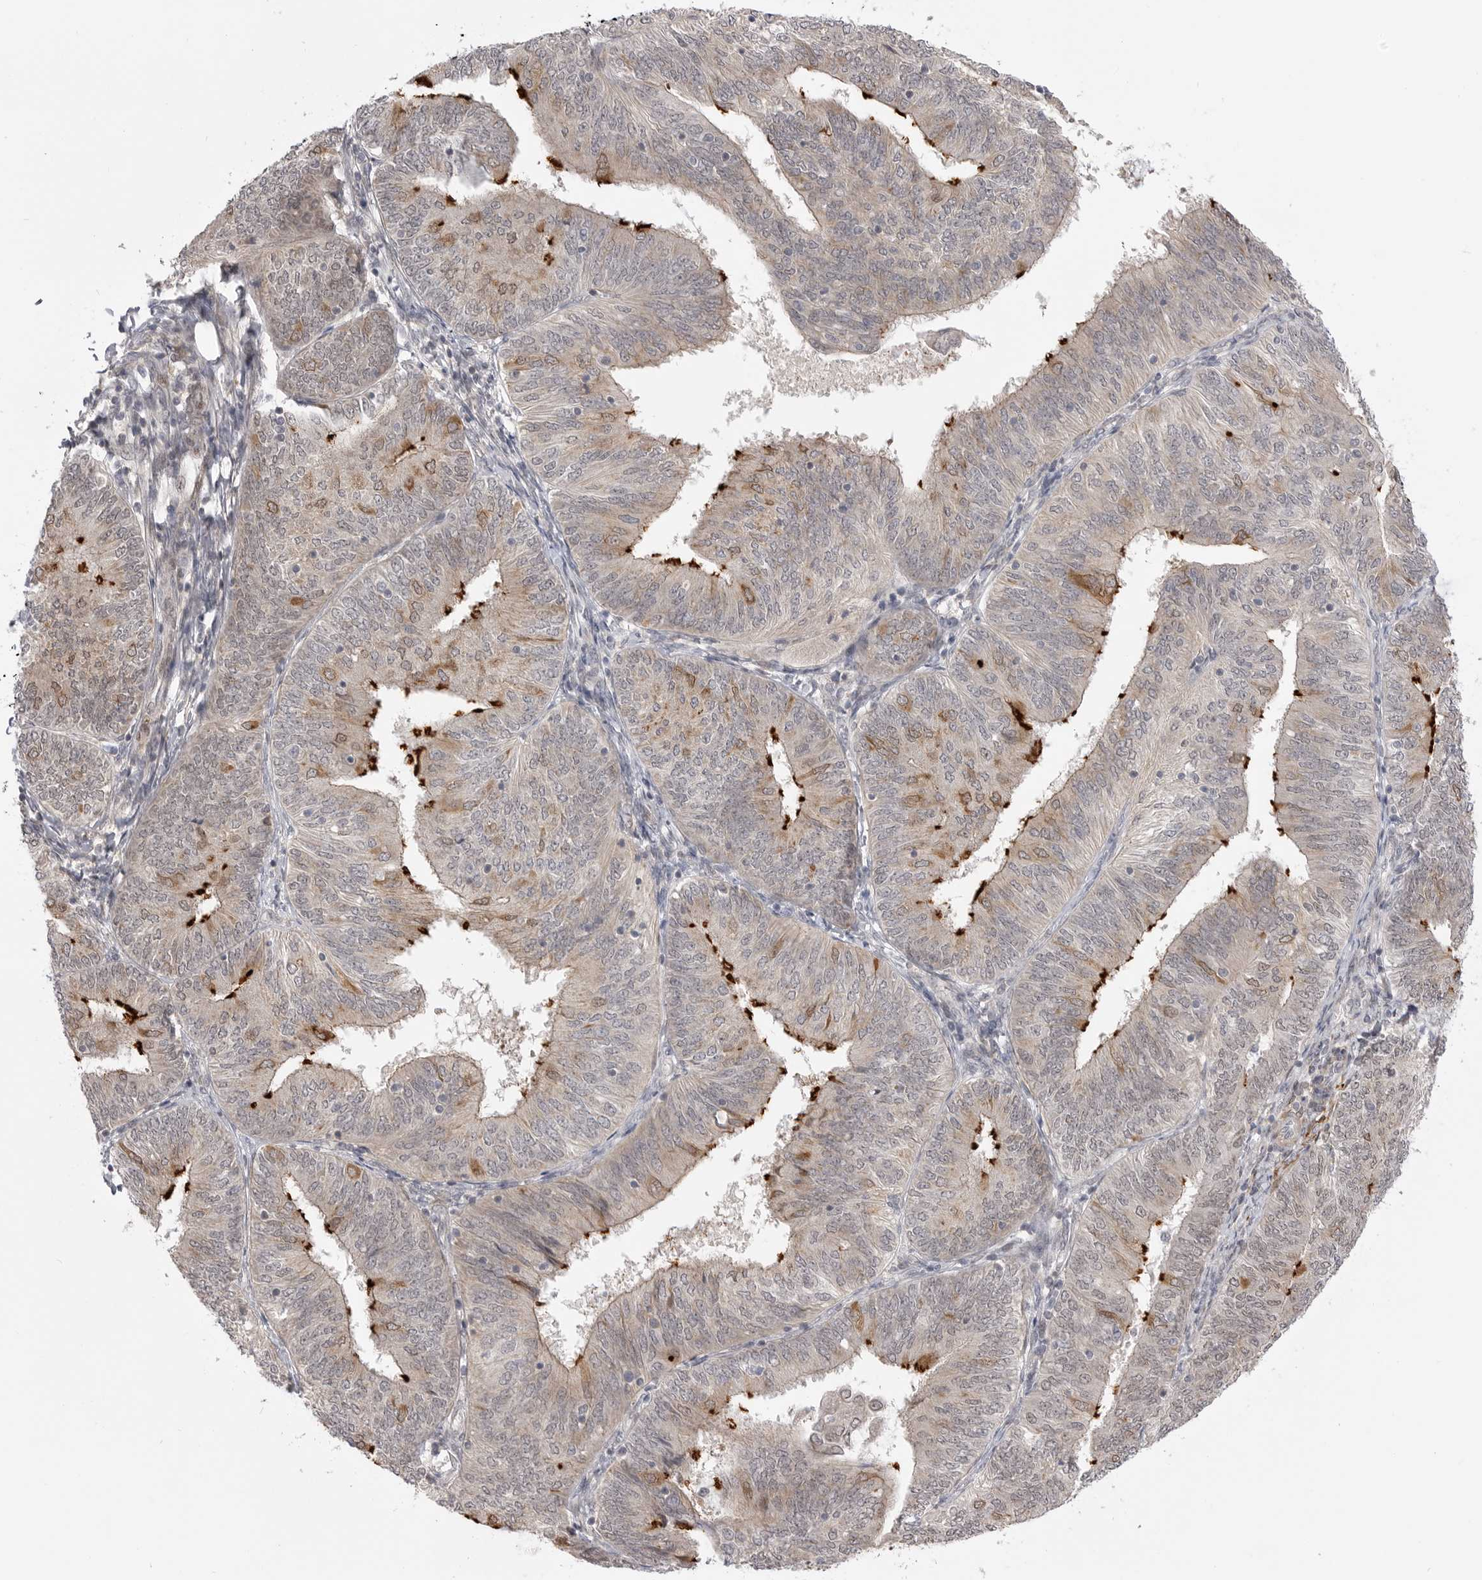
{"staining": {"intensity": "strong", "quantity": "<25%", "location": "cytoplasmic/membranous"}, "tissue": "endometrial cancer", "cell_type": "Tumor cells", "image_type": "cancer", "snomed": [{"axis": "morphology", "description": "Adenocarcinoma, NOS"}, {"axis": "topography", "description": "Endometrium"}], "caption": "A high-resolution histopathology image shows IHC staining of adenocarcinoma (endometrial), which displays strong cytoplasmic/membranous positivity in about <25% of tumor cells.", "gene": "GGT6", "patient": {"sex": "female", "age": 58}}